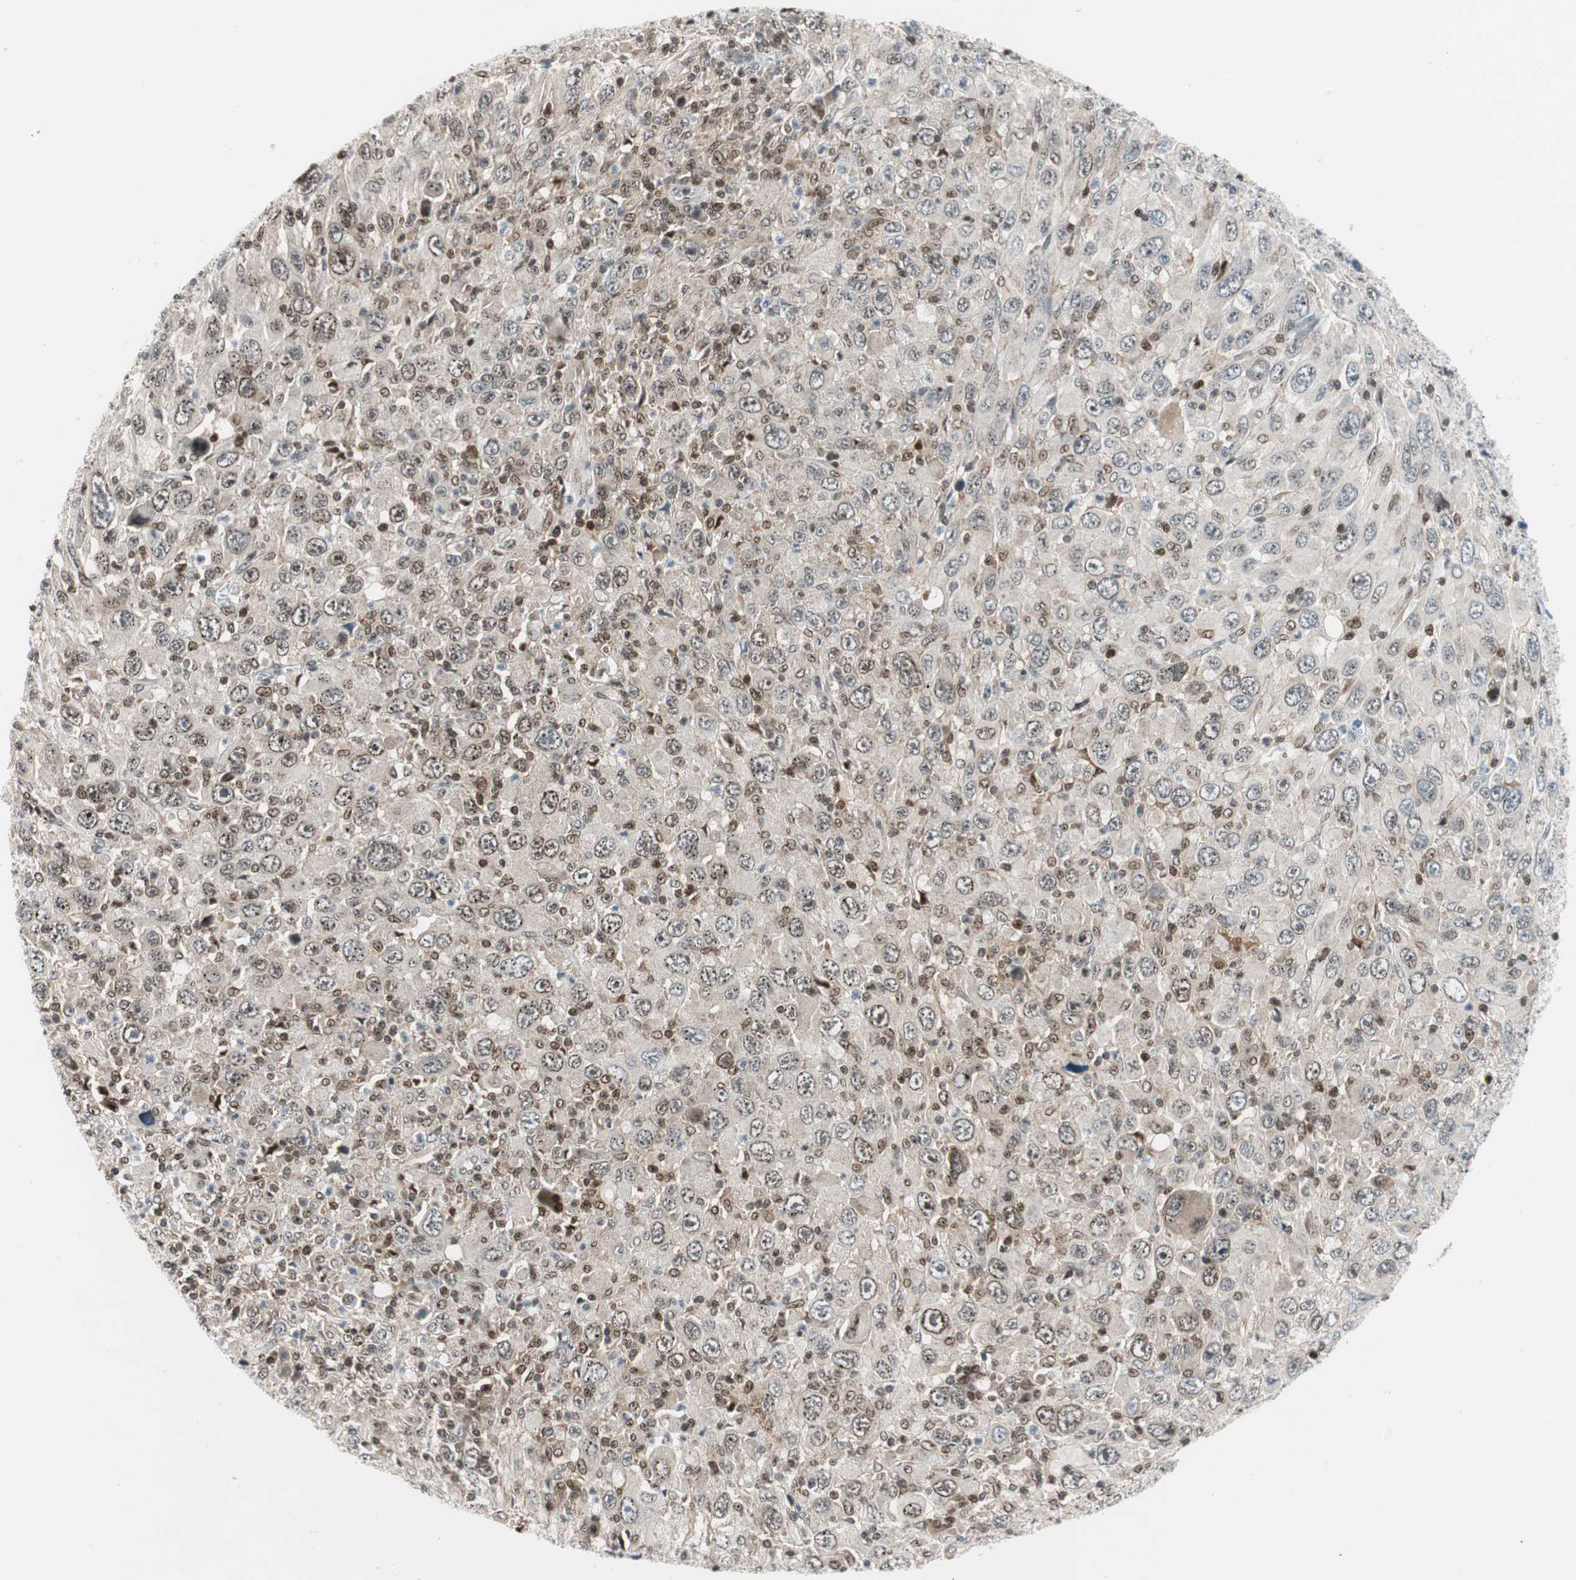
{"staining": {"intensity": "moderate", "quantity": "25%-75%", "location": "cytoplasmic/membranous,nuclear"}, "tissue": "melanoma", "cell_type": "Tumor cells", "image_type": "cancer", "snomed": [{"axis": "morphology", "description": "Malignant melanoma, Metastatic site"}, {"axis": "topography", "description": "Skin"}], "caption": "Brown immunohistochemical staining in human melanoma displays moderate cytoplasmic/membranous and nuclear staining in approximately 25%-75% of tumor cells. The staining was performed using DAB, with brown indicating positive protein expression. Nuclei are stained blue with hematoxylin.", "gene": "RGS10", "patient": {"sex": "female", "age": 56}}